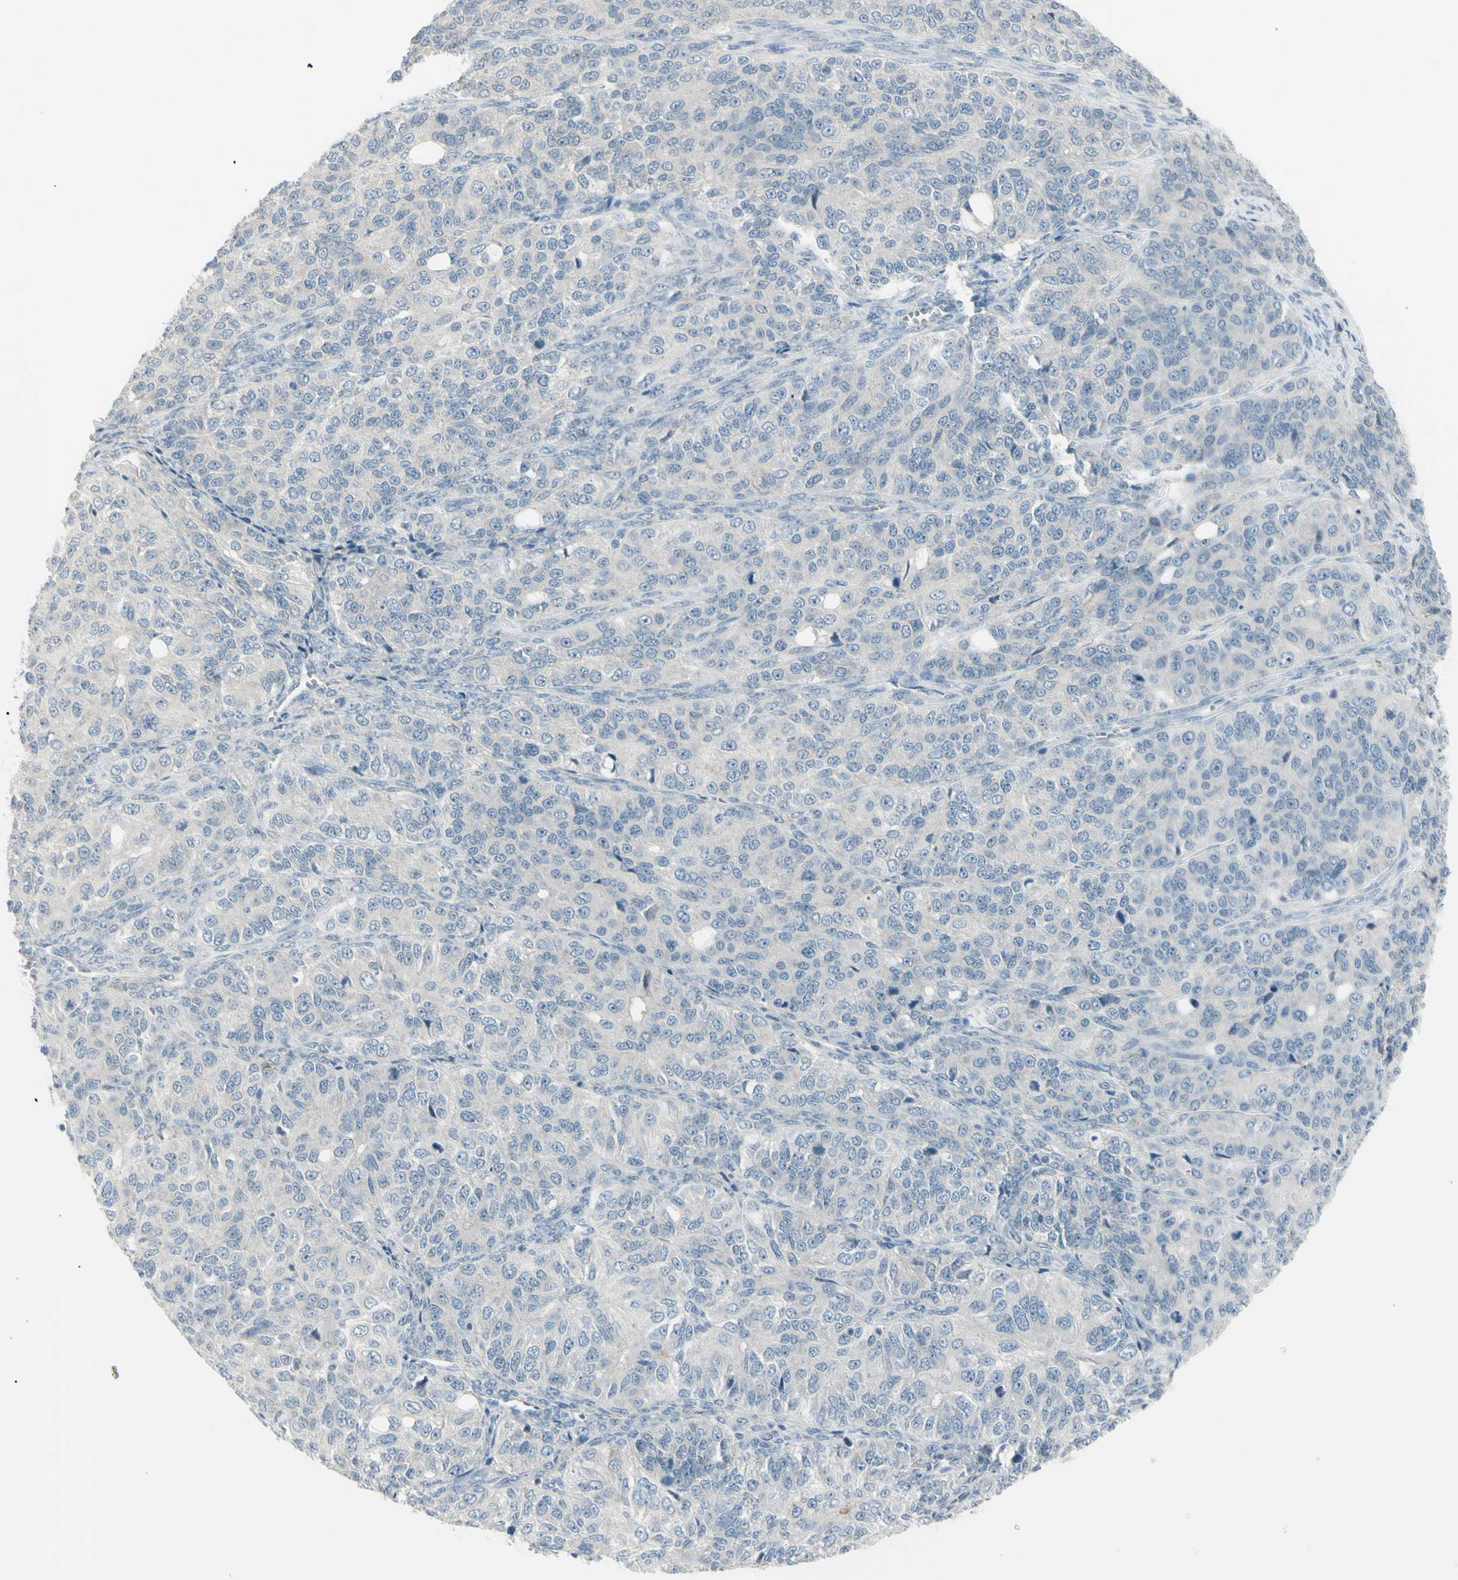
{"staining": {"intensity": "negative", "quantity": "none", "location": "none"}, "tissue": "ovarian cancer", "cell_type": "Tumor cells", "image_type": "cancer", "snomed": [{"axis": "morphology", "description": "Carcinoma, endometroid"}, {"axis": "topography", "description": "Ovary"}], "caption": "DAB (3,3'-diaminobenzidine) immunohistochemical staining of human ovarian cancer reveals no significant expression in tumor cells.", "gene": "SH3GL2", "patient": {"sex": "female", "age": 51}}